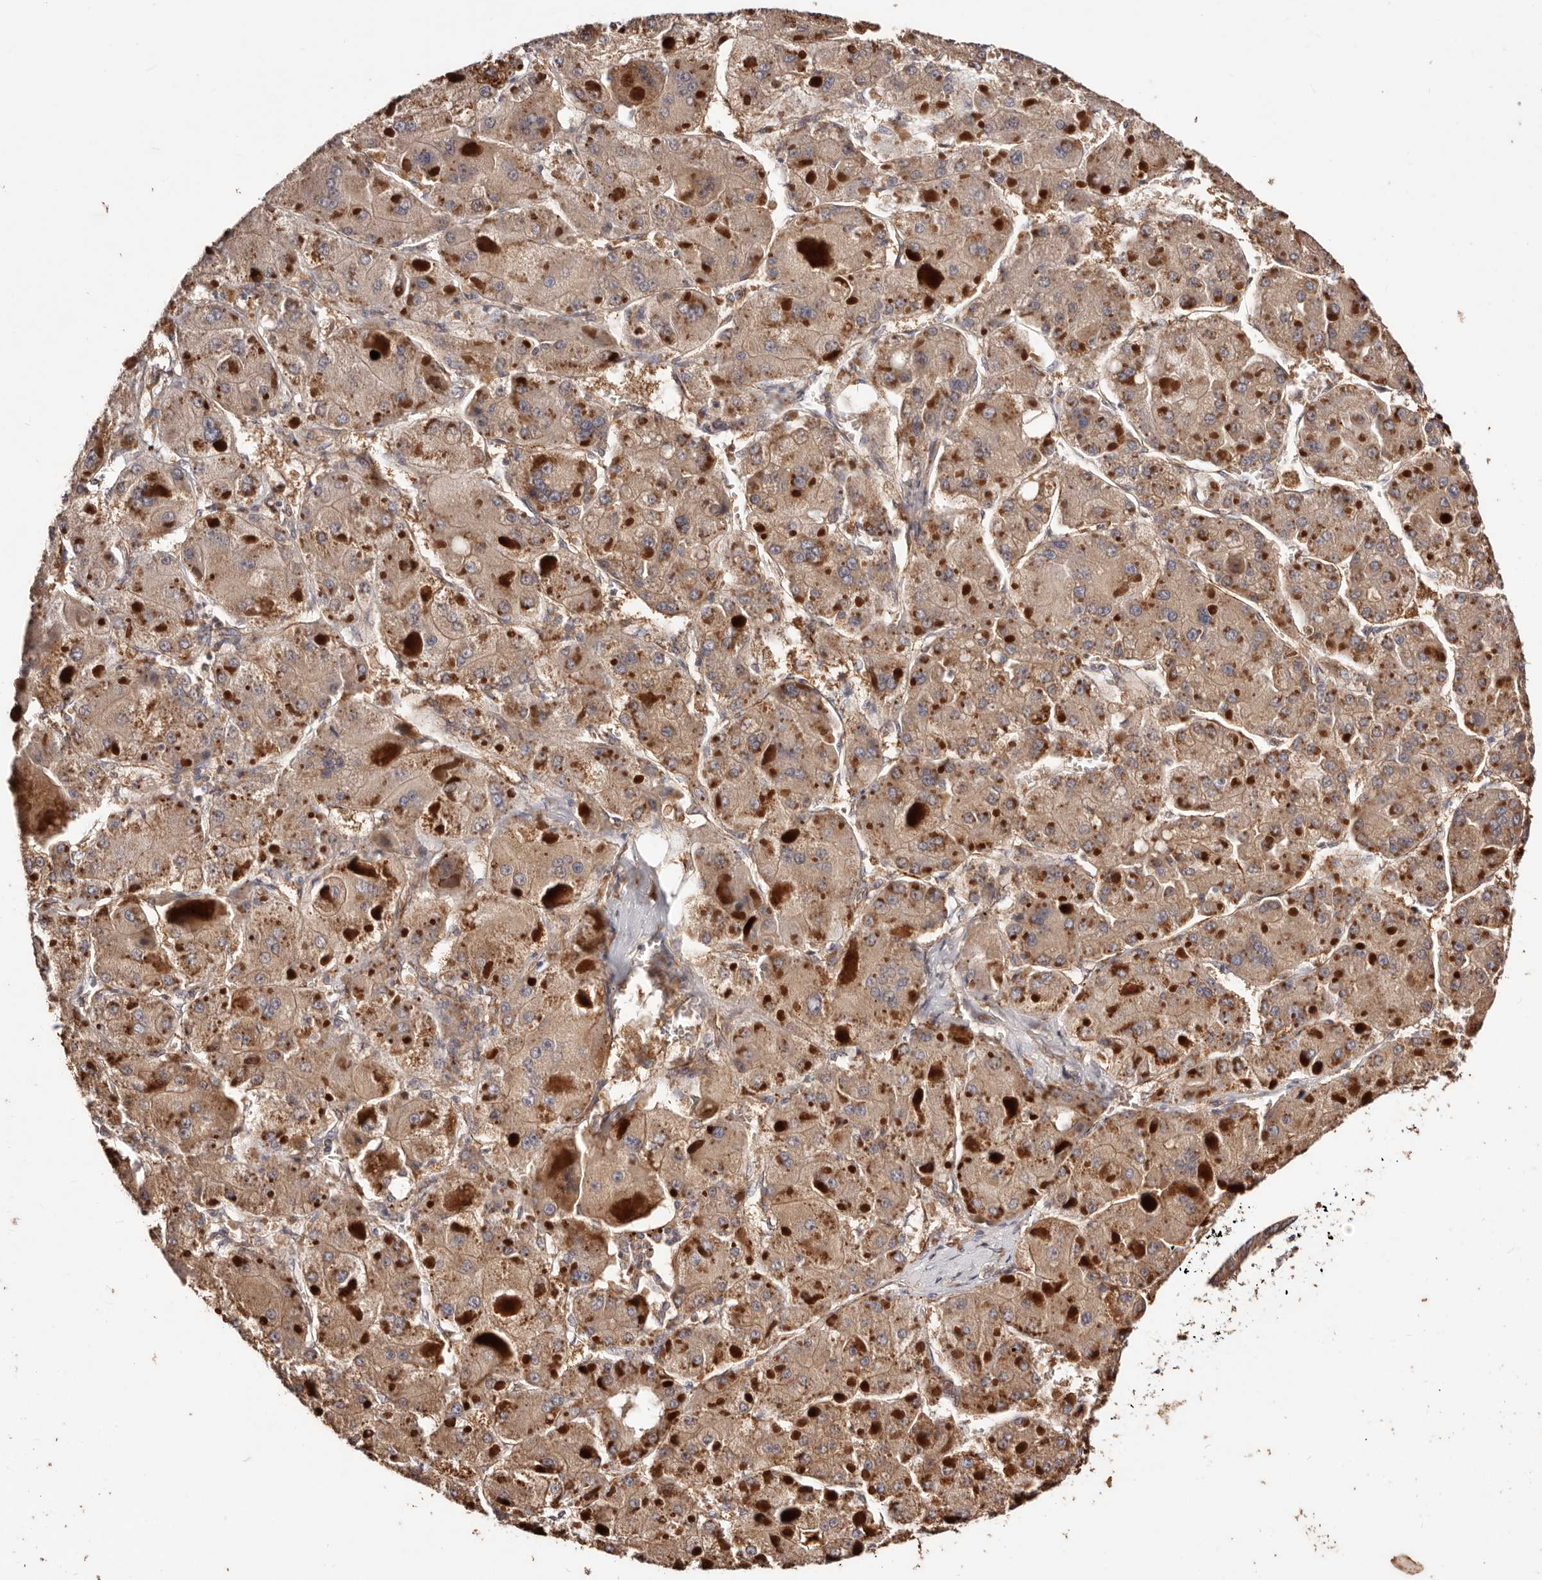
{"staining": {"intensity": "moderate", "quantity": ">75%", "location": "cytoplasmic/membranous"}, "tissue": "liver cancer", "cell_type": "Tumor cells", "image_type": "cancer", "snomed": [{"axis": "morphology", "description": "Carcinoma, Hepatocellular, NOS"}, {"axis": "topography", "description": "Liver"}], "caption": "There is medium levels of moderate cytoplasmic/membranous expression in tumor cells of liver hepatocellular carcinoma, as demonstrated by immunohistochemical staining (brown color).", "gene": "CCL14", "patient": {"sex": "female", "age": 73}}